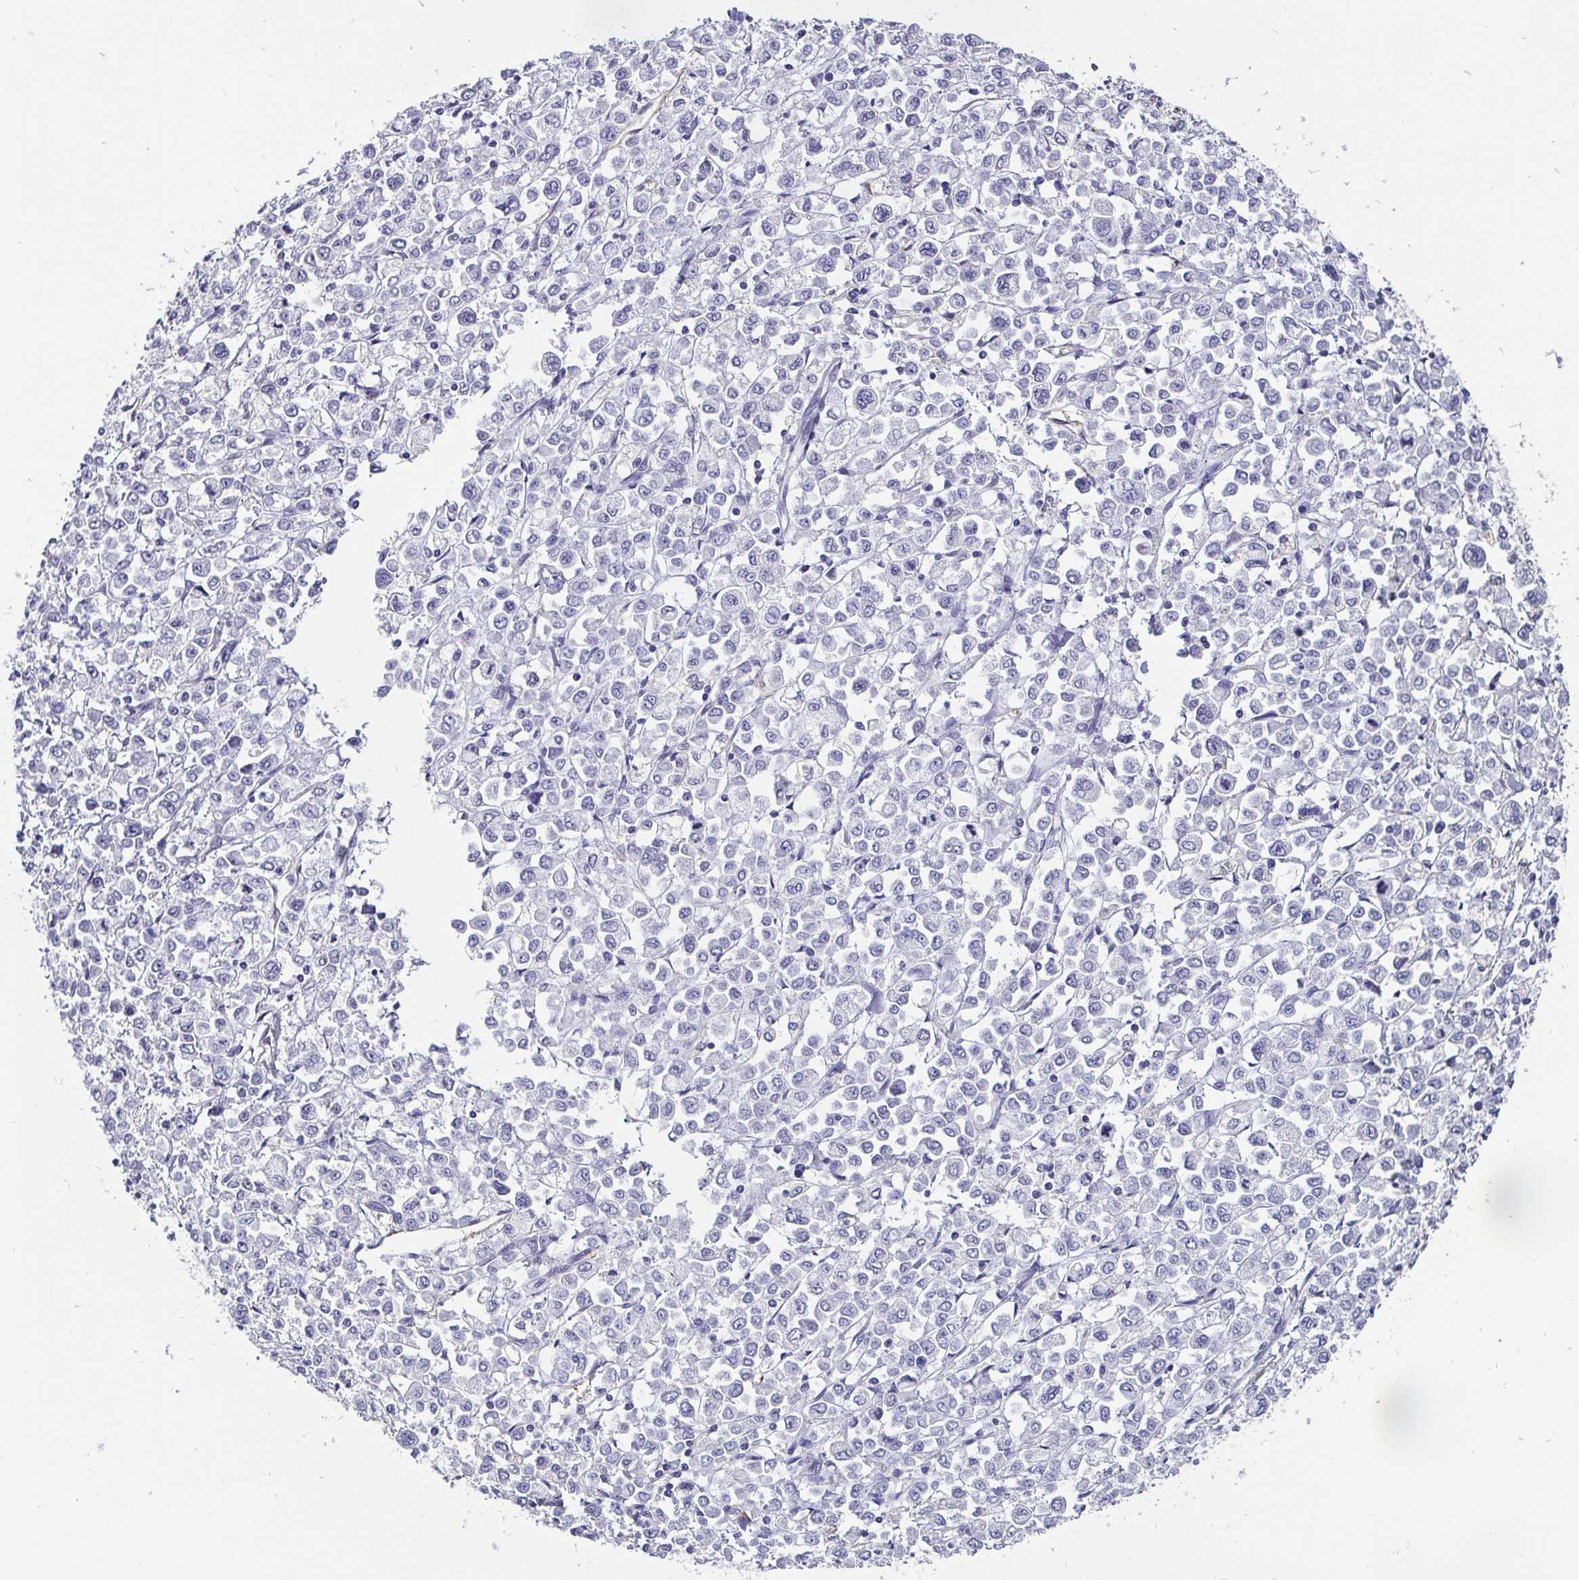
{"staining": {"intensity": "negative", "quantity": "none", "location": "none"}, "tissue": "stomach cancer", "cell_type": "Tumor cells", "image_type": "cancer", "snomed": [{"axis": "morphology", "description": "Adenocarcinoma, NOS"}, {"axis": "topography", "description": "Stomach, upper"}], "caption": "Immunohistochemistry of human stomach cancer (adenocarcinoma) demonstrates no staining in tumor cells.", "gene": "ADAMTS6", "patient": {"sex": "male", "age": 70}}